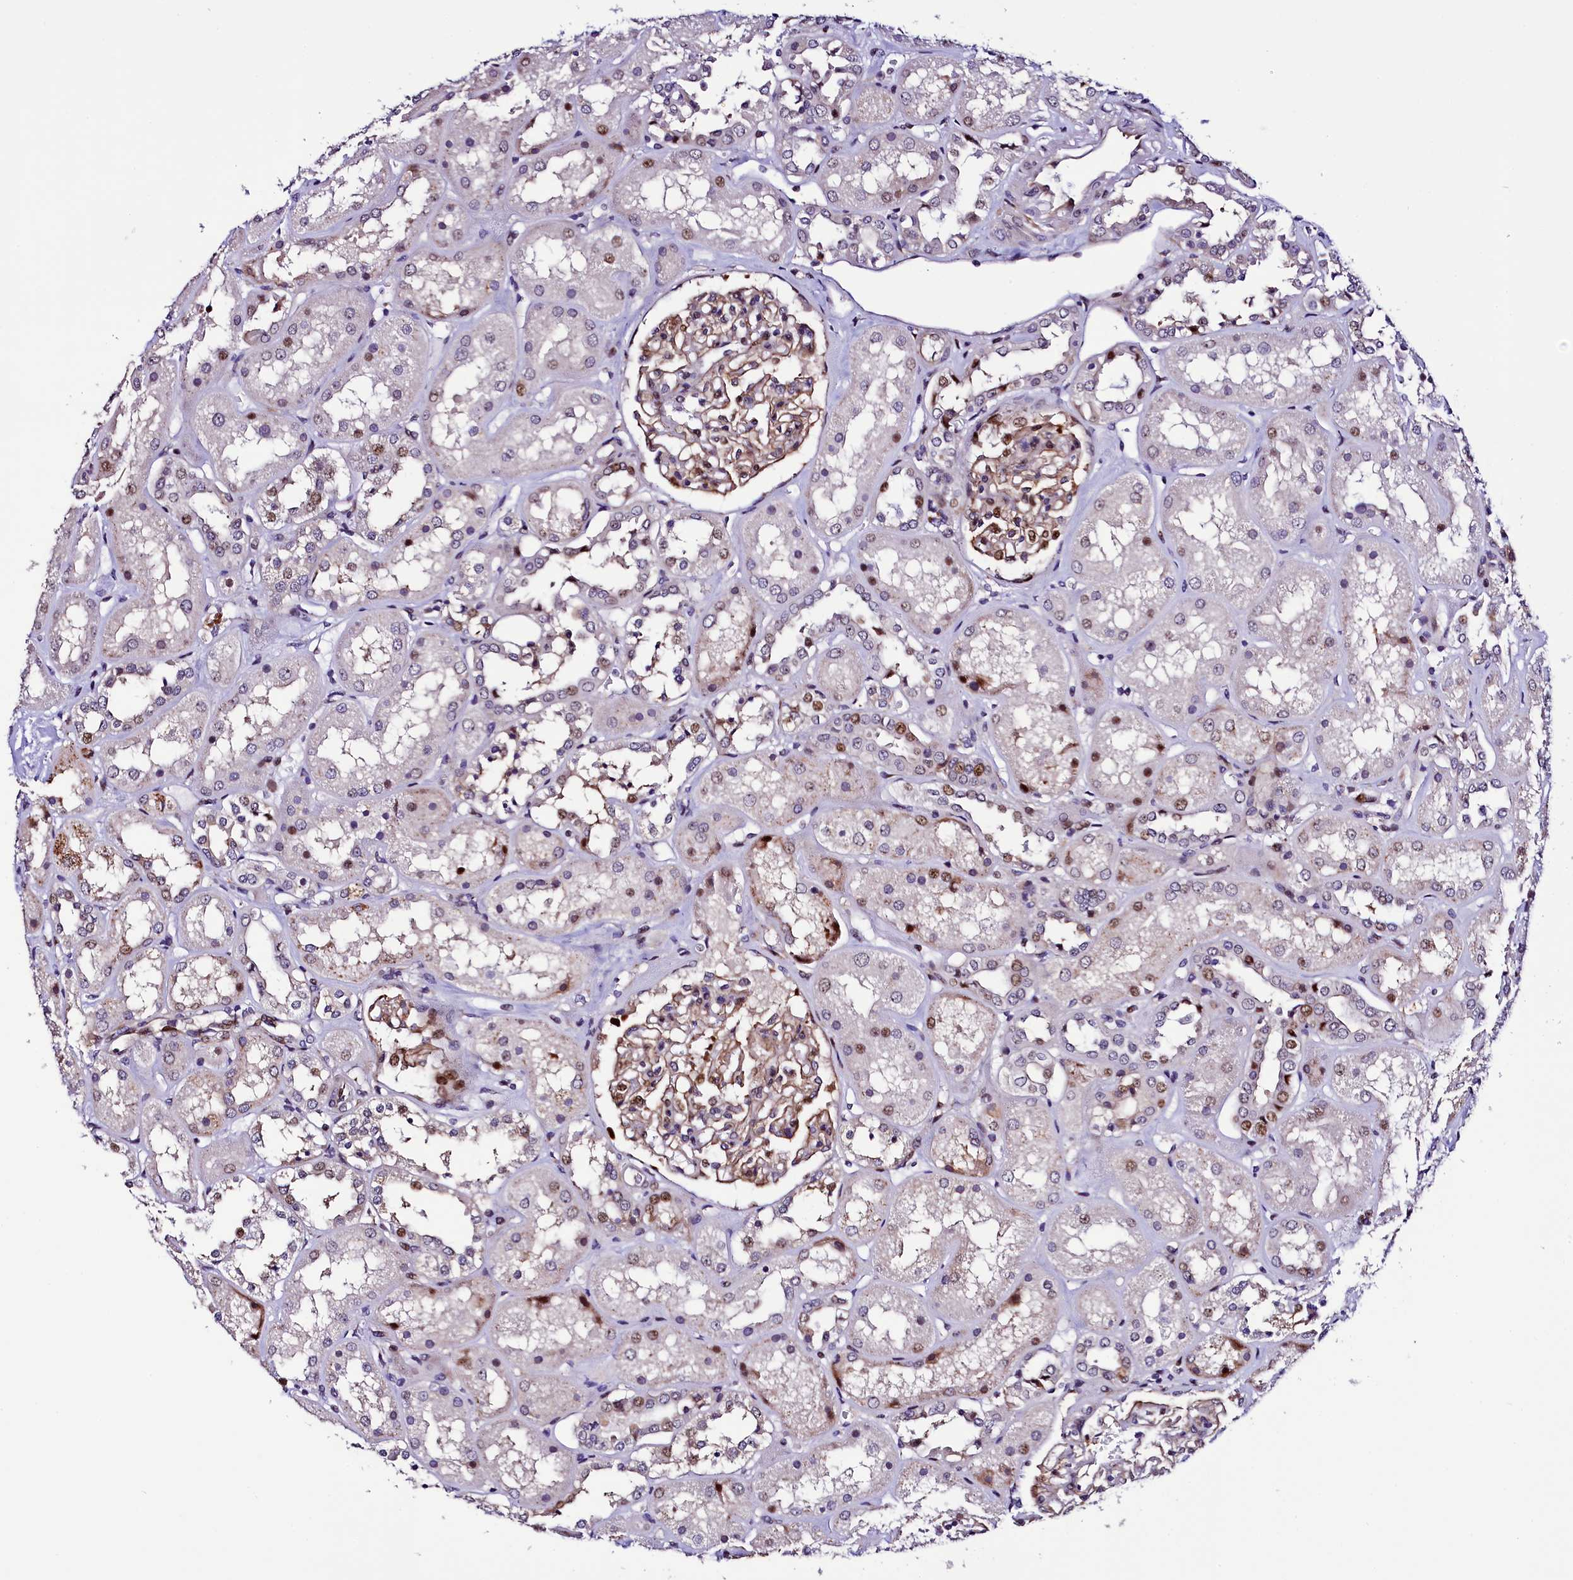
{"staining": {"intensity": "moderate", "quantity": ">75%", "location": "cytoplasmic/membranous,nuclear"}, "tissue": "kidney", "cell_type": "Cells in glomeruli", "image_type": "normal", "snomed": [{"axis": "morphology", "description": "Normal tissue, NOS"}, {"axis": "topography", "description": "Kidney"}], "caption": "DAB immunohistochemical staining of benign kidney reveals moderate cytoplasmic/membranous,nuclear protein positivity in about >75% of cells in glomeruli. The protein is stained brown, and the nuclei are stained in blue (DAB IHC with brightfield microscopy, high magnification).", "gene": "TRMT112", "patient": {"sex": "male", "age": 70}}